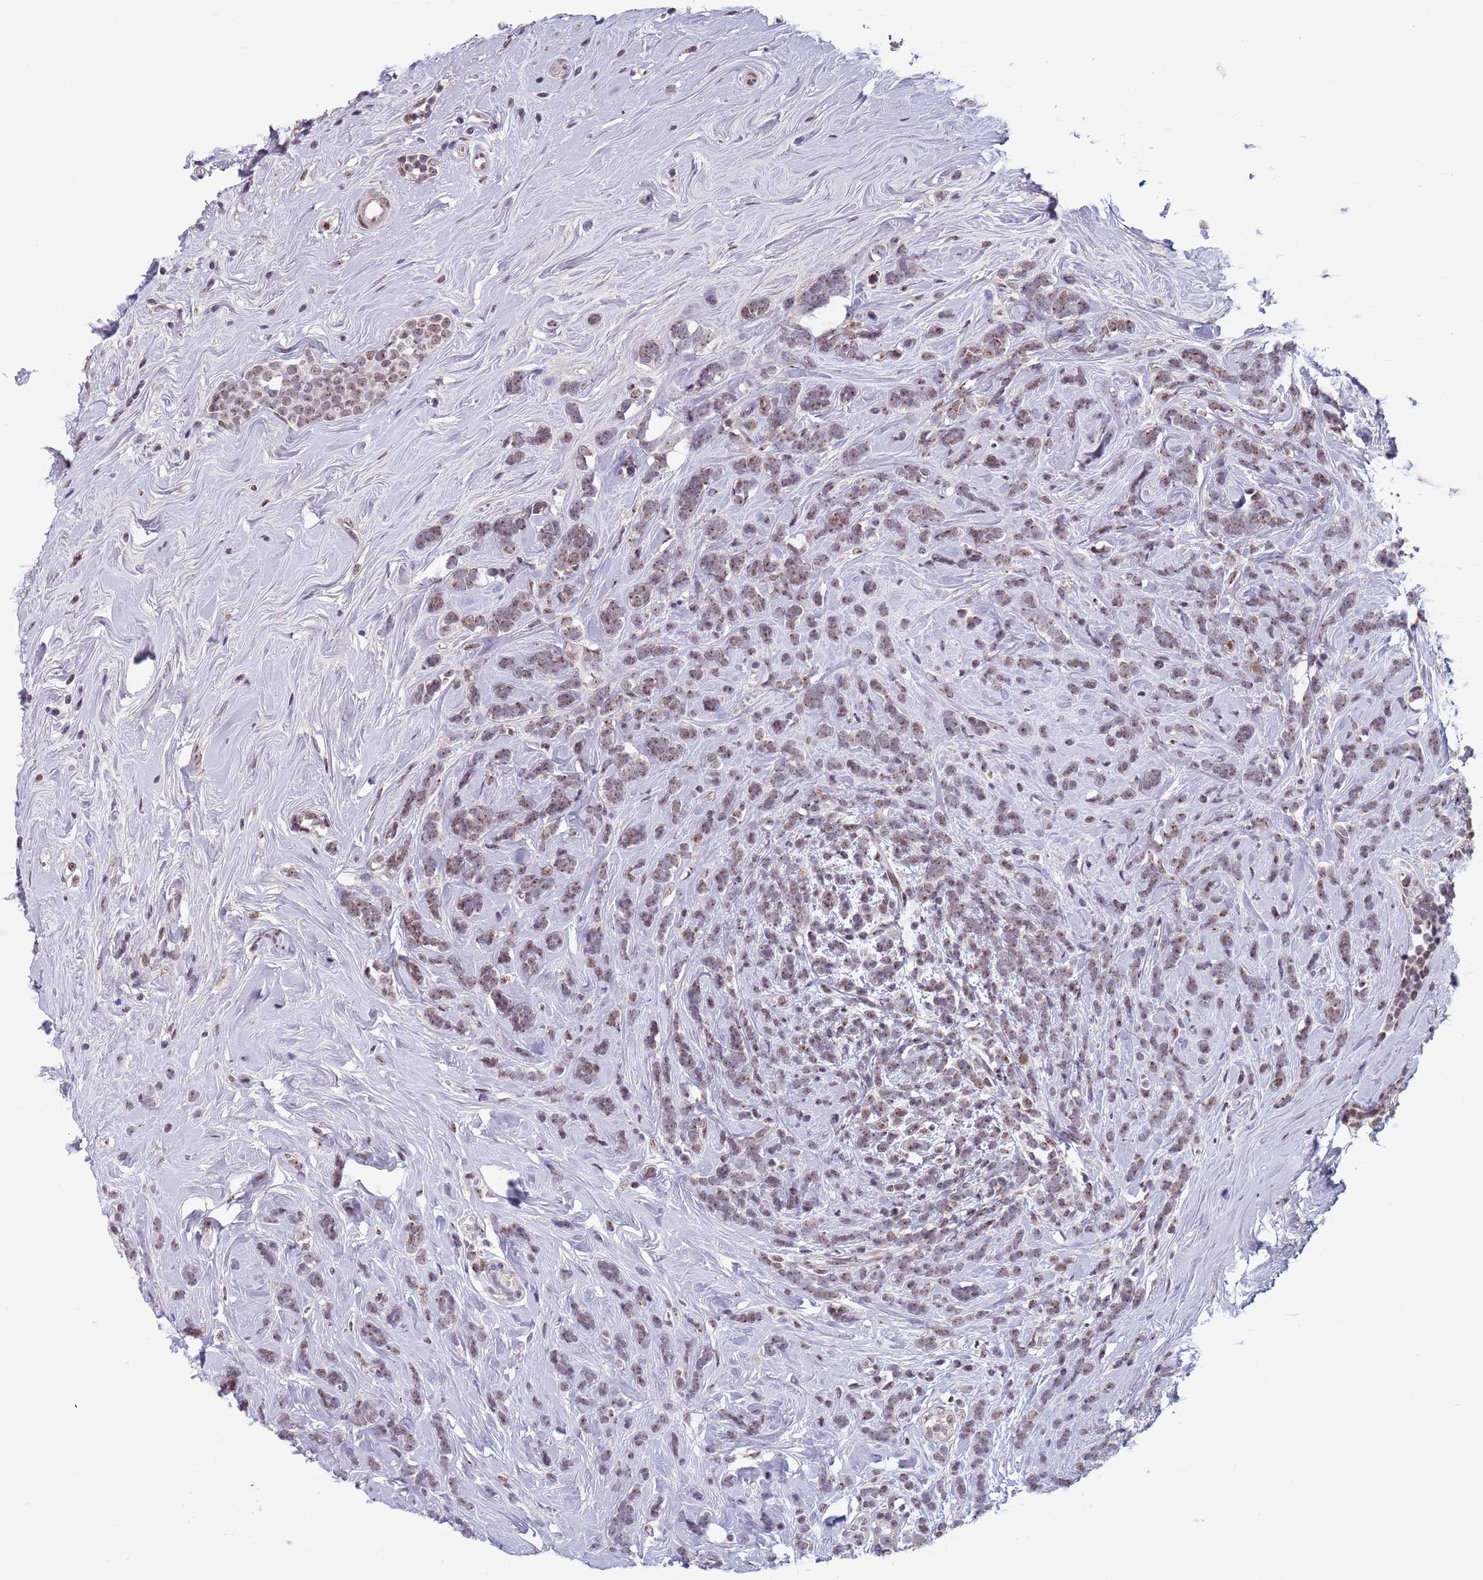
{"staining": {"intensity": "moderate", "quantity": ">75%", "location": "nuclear"}, "tissue": "breast cancer", "cell_type": "Tumor cells", "image_type": "cancer", "snomed": [{"axis": "morphology", "description": "Lobular carcinoma"}, {"axis": "topography", "description": "Breast"}], "caption": "IHC micrograph of neoplastic tissue: human breast lobular carcinoma stained using IHC displays medium levels of moderate protein expression localized specifically in the nuclear of tumor cells, appearing as a nuclear brown color.", "gene": "CIZ1", "patient": {"sex": "female", "age": 58}}